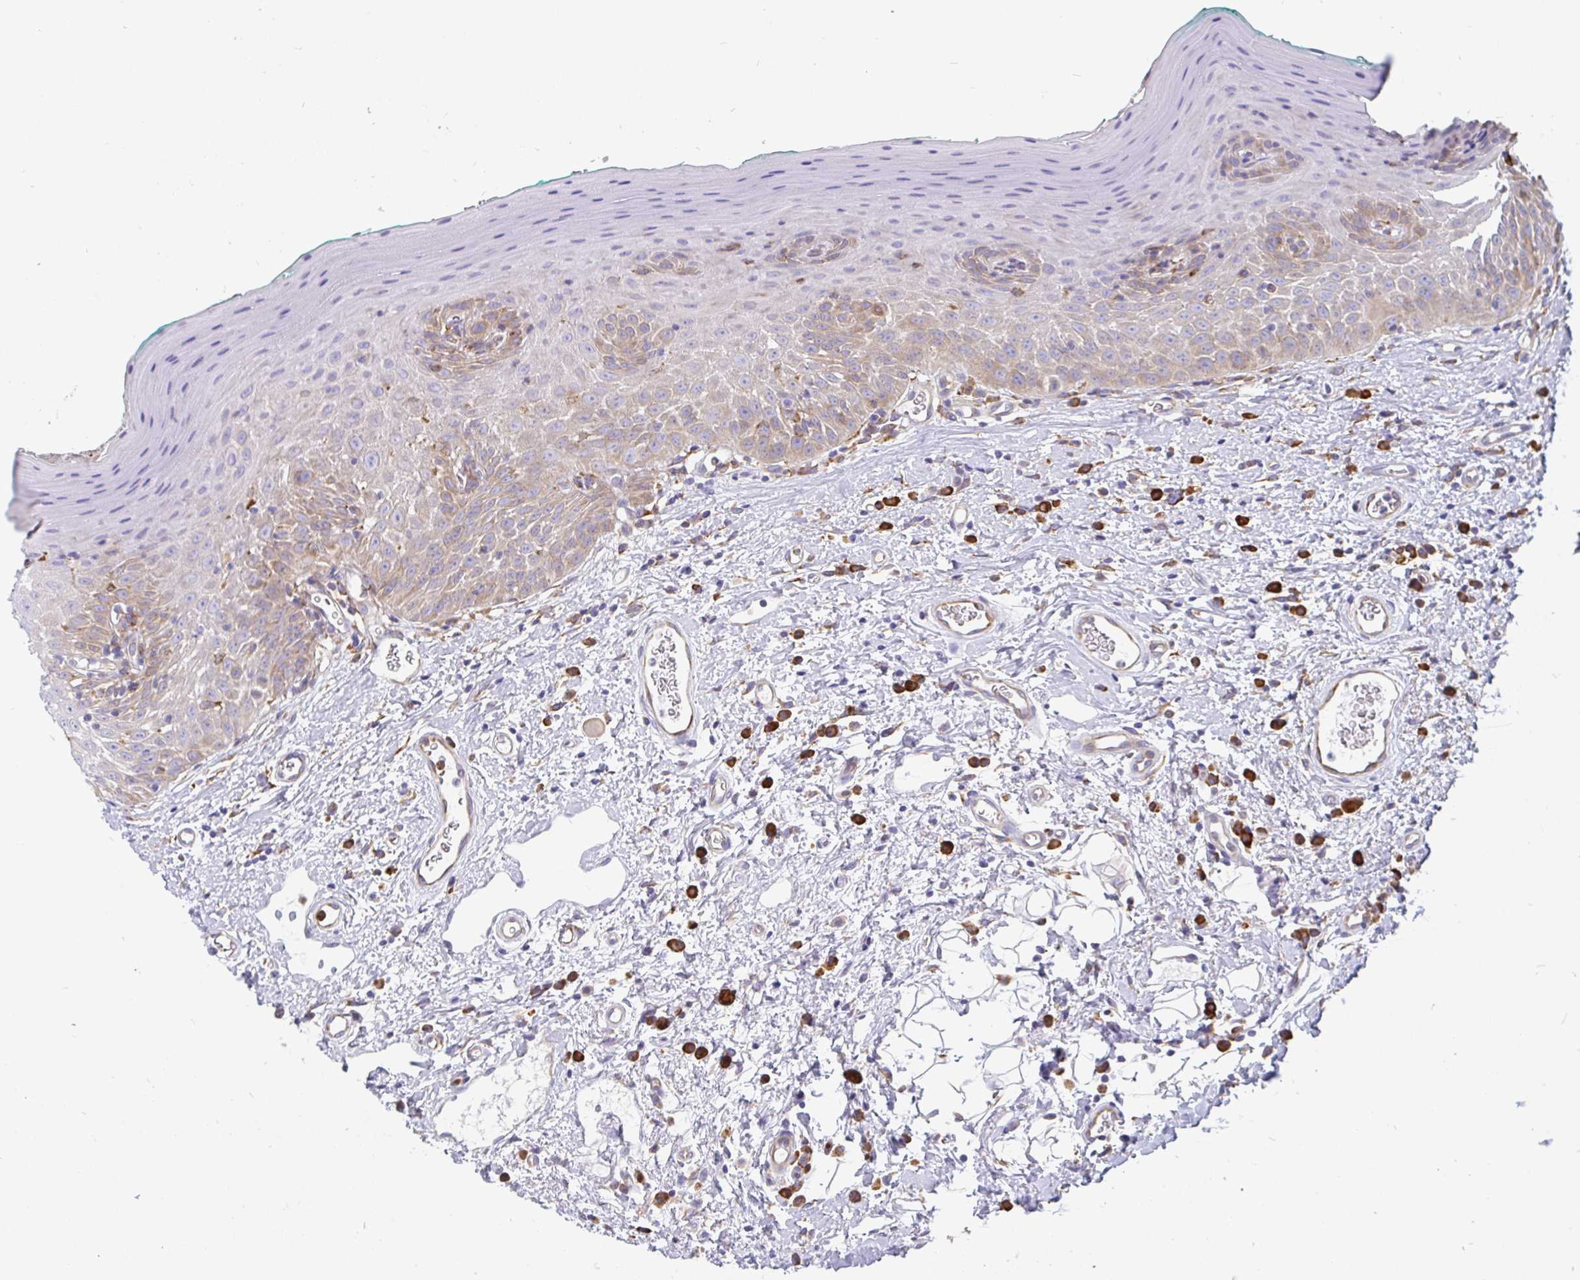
{"staining": {"intensity": "weak", "quantity": "25%-75%", "location": "cytoplasmic/membranous"}, "tissue": "oral mucosa", "cell_type": "Squamous epithelial cells", "image_type": "normal", "snomed": [{"axis": "morphology", "description": "Normal tissue, NOS"}, {"axis": "topography", "description": "Oral tissue"}, {"axis": "topography", "description": "Tounge, NOS"}], "caption": "Protein analysis of normal oral mucosa reveals weak cytoplasmic/membranous staining in approximately 25%-75% of squamous epithelial cells. (brown staining indicates protein expression, while blue staining denotes nuclei).", "gene": "EML5", "patient": {"sex": "male", "age": 83}}